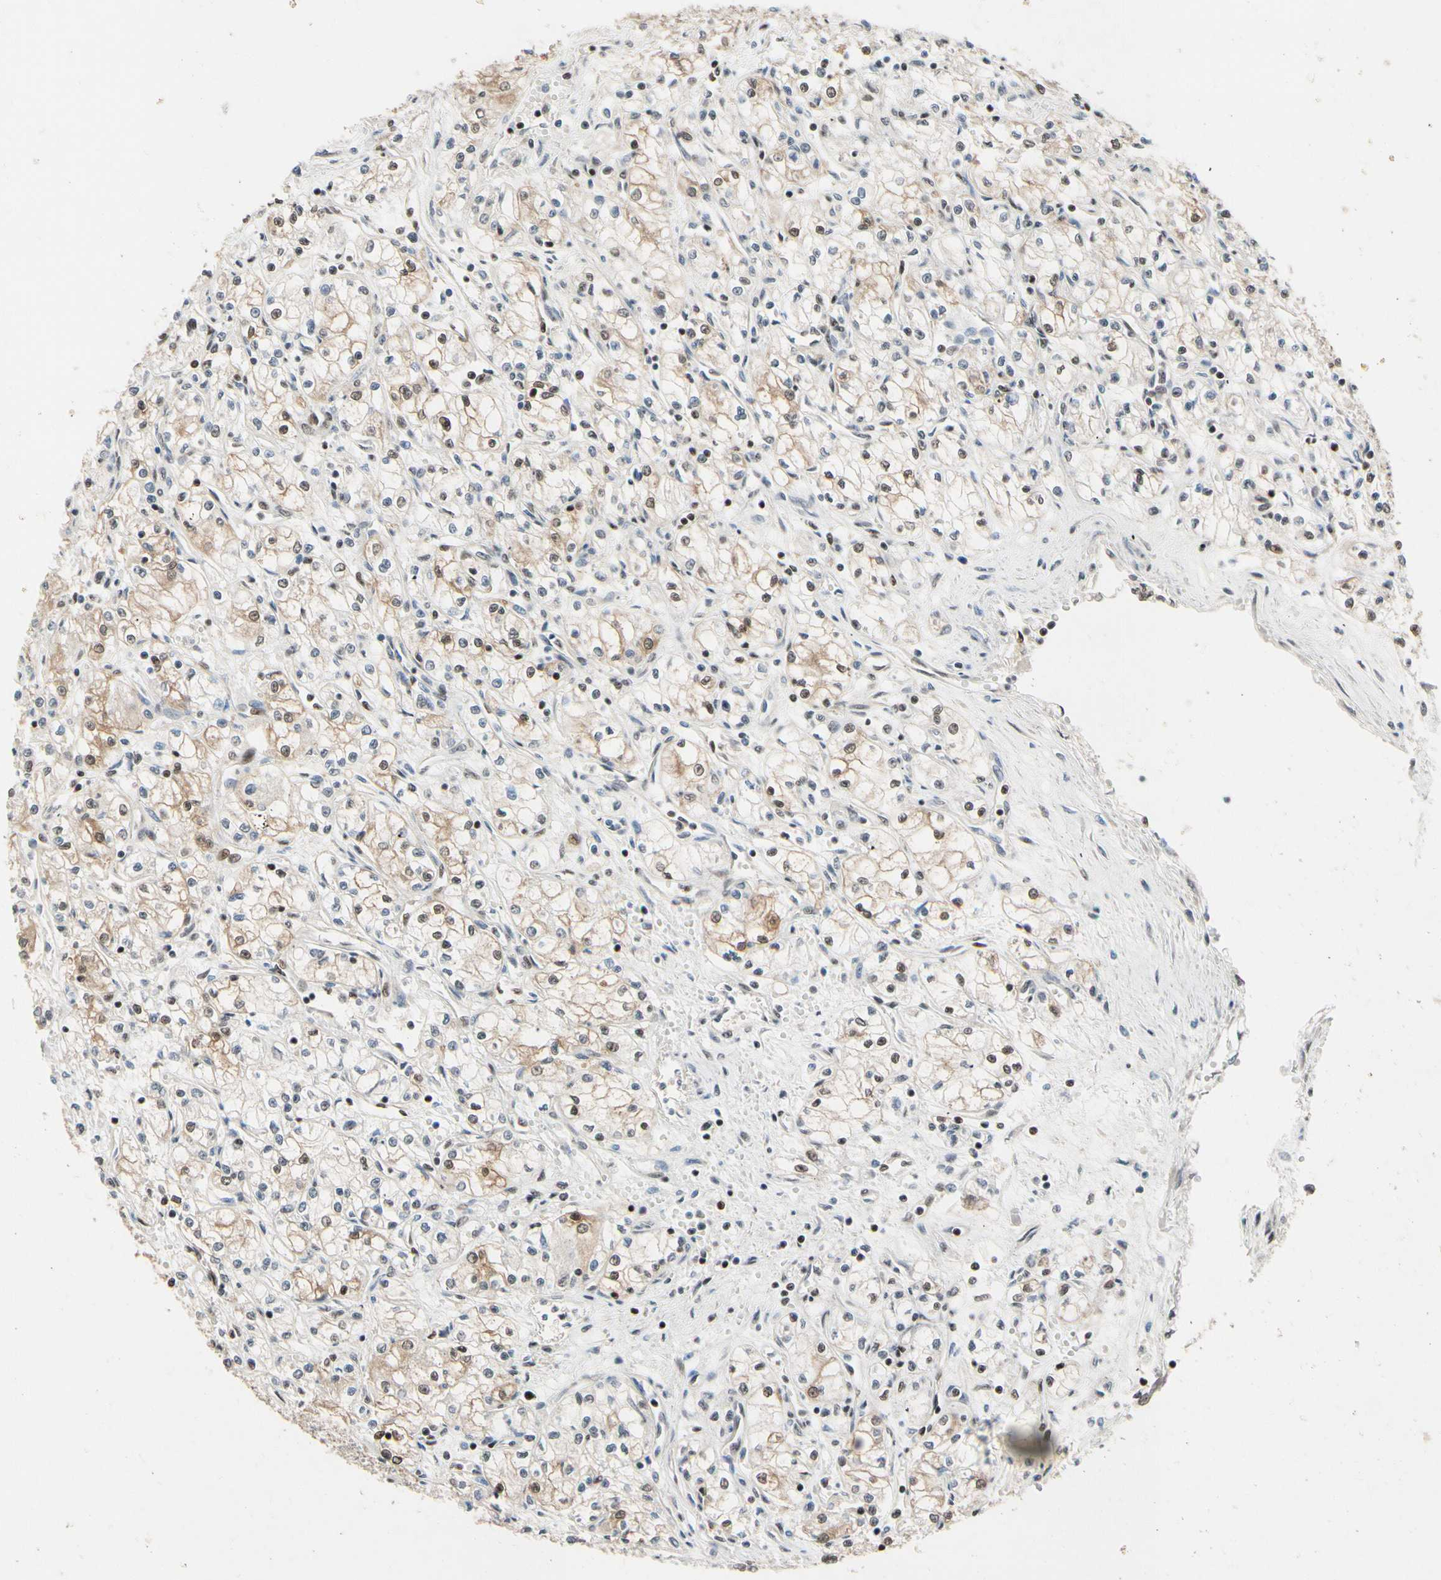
{"staining": {"intensity": "weak", "quantity": "25%-75%", "location": "cytoplasmic/membranous,nuclear"}, "tissue": "renal cancer", "cell_type": "Tumor cells", "image_type": "cancer", "snomed": [{"axis": "morphology", "description": "Normal tissue, NOS"}, {"axis": "morphology", "description": "Adenocarcinoma, NOS"}, {"axis": "topography", "description": "Kidney"}], "caption": "A brown stain highlights weak cytoplasmic/membranous and nuclear positivity of a protein in renal cancer tumor cells.", "gene": "TAF4", "patient": {"sex": "male", "age": 59}}